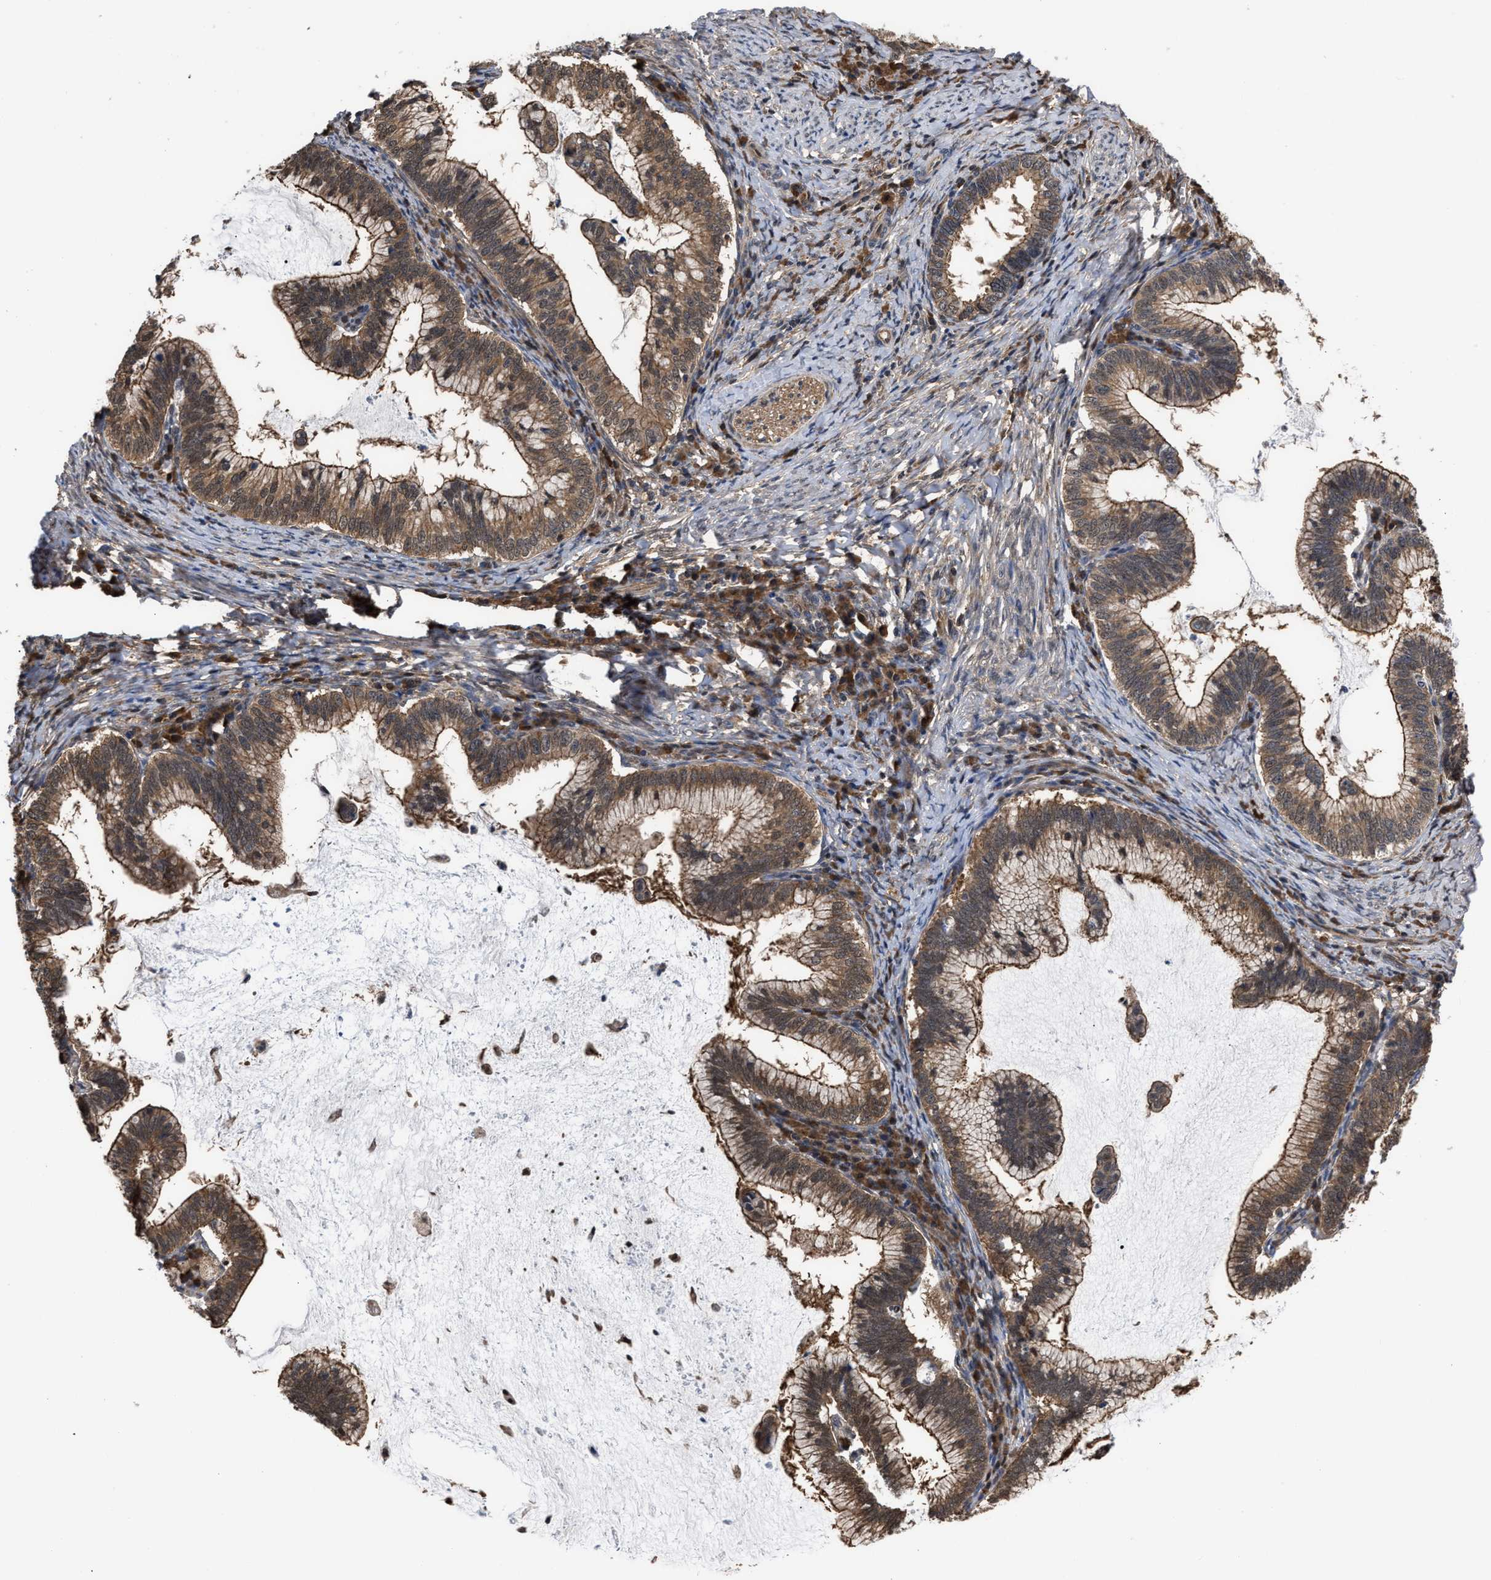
{"staining": {"intensity": "weak", "quantity": ">75%", "location": "cytoplasmic/membranous"}, "tissue": "cervical cancer", "cell_type": "Tumor cells", "image_type": "cancer", "snomed": [{"axis": "morphology", "description": "Adenocarcinoma, NOS"}, {"axis": "topography", "description": "Cervix"}], "caption": "The image demonstrates staining of cervical adenocarcinoma, revealing weak cytoplasmic/membranous protein expression (brown color) within tumor cells.", "gene": "SCAI", "patient": {"sex": "female", "age": 36}}